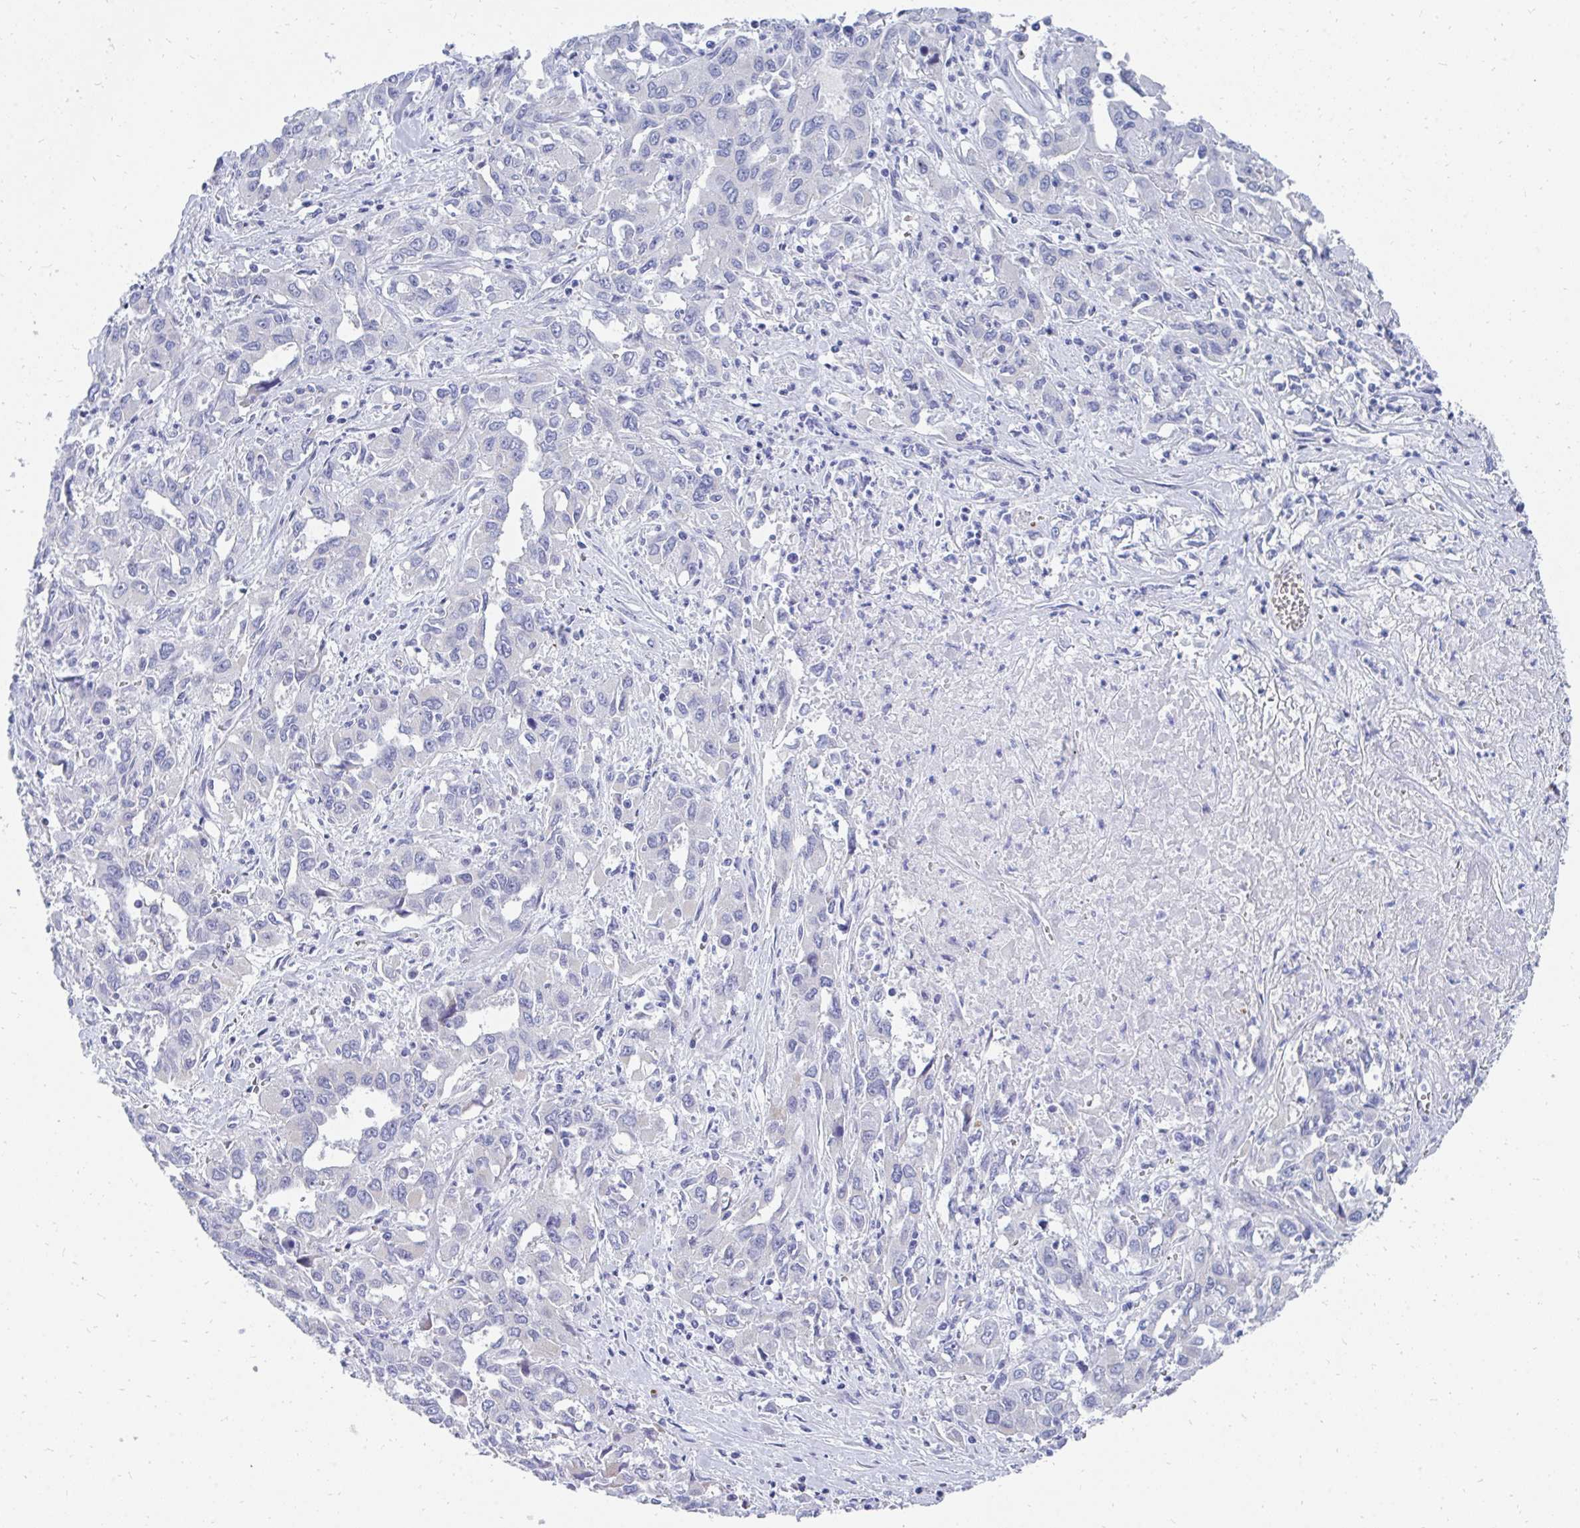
{"staining": {"intensity": "negative", "quantity": "none", "location": "none"}, "tissue": "liver cancer", "cell_type": "Tumor cells", "image_type": "cancer", "snomed": [{"axis": "morphology", "description": "Carcinoma, Hepatocellular, NOS"}, {"axis": "topography", "description": "Liver"}], "caption": "This image is of liver cancer stained with immunohistochemistry (IHC) to label a protein in brown with the nuclei are counter-stained blue. There is no staining in tumor cells.", "gene": "MROH2B", "patient": {"sex": "male", "age": 63}}